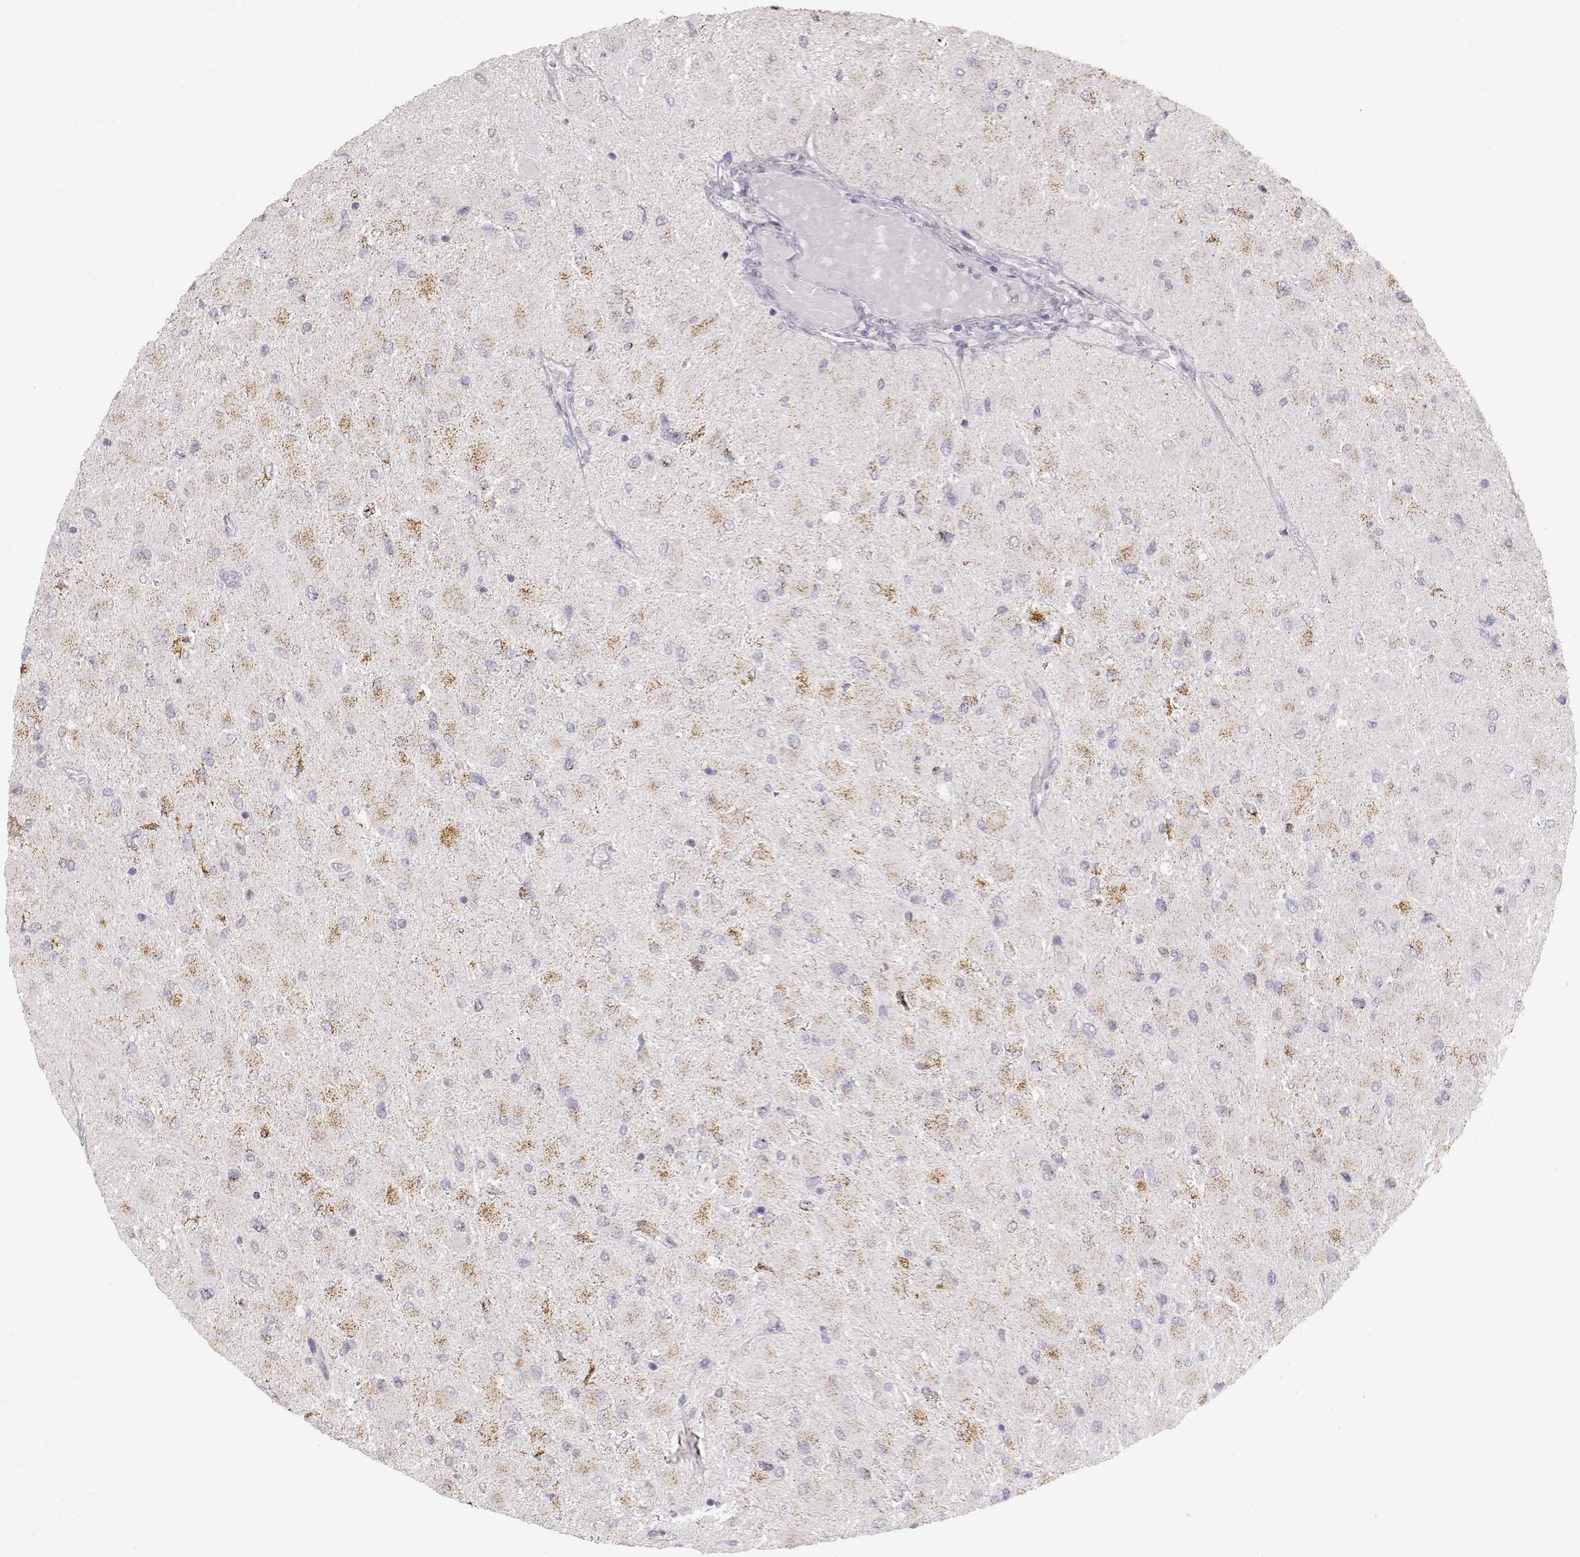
{"staining": {"intensity": "moderate", "quantity": ">75%", "location": "cytoplasmic/membranous"}, "tissue": "glioma", "cell_type": "Tumor cells", "image_type": "cancer", "snomed": [{"axis": "morphology", "description": "Glioma, malignant, High grade"}, {"axis": "topography", "description": "Cerebral cortex"}], "caption": "Protein expression analysis of human glioma reveals moderate cytoplasmic/membranous staining in approximately >75% of tumor cells.", "gene": "ABCD3", "patient": {"sex": "female", "age": 36}}